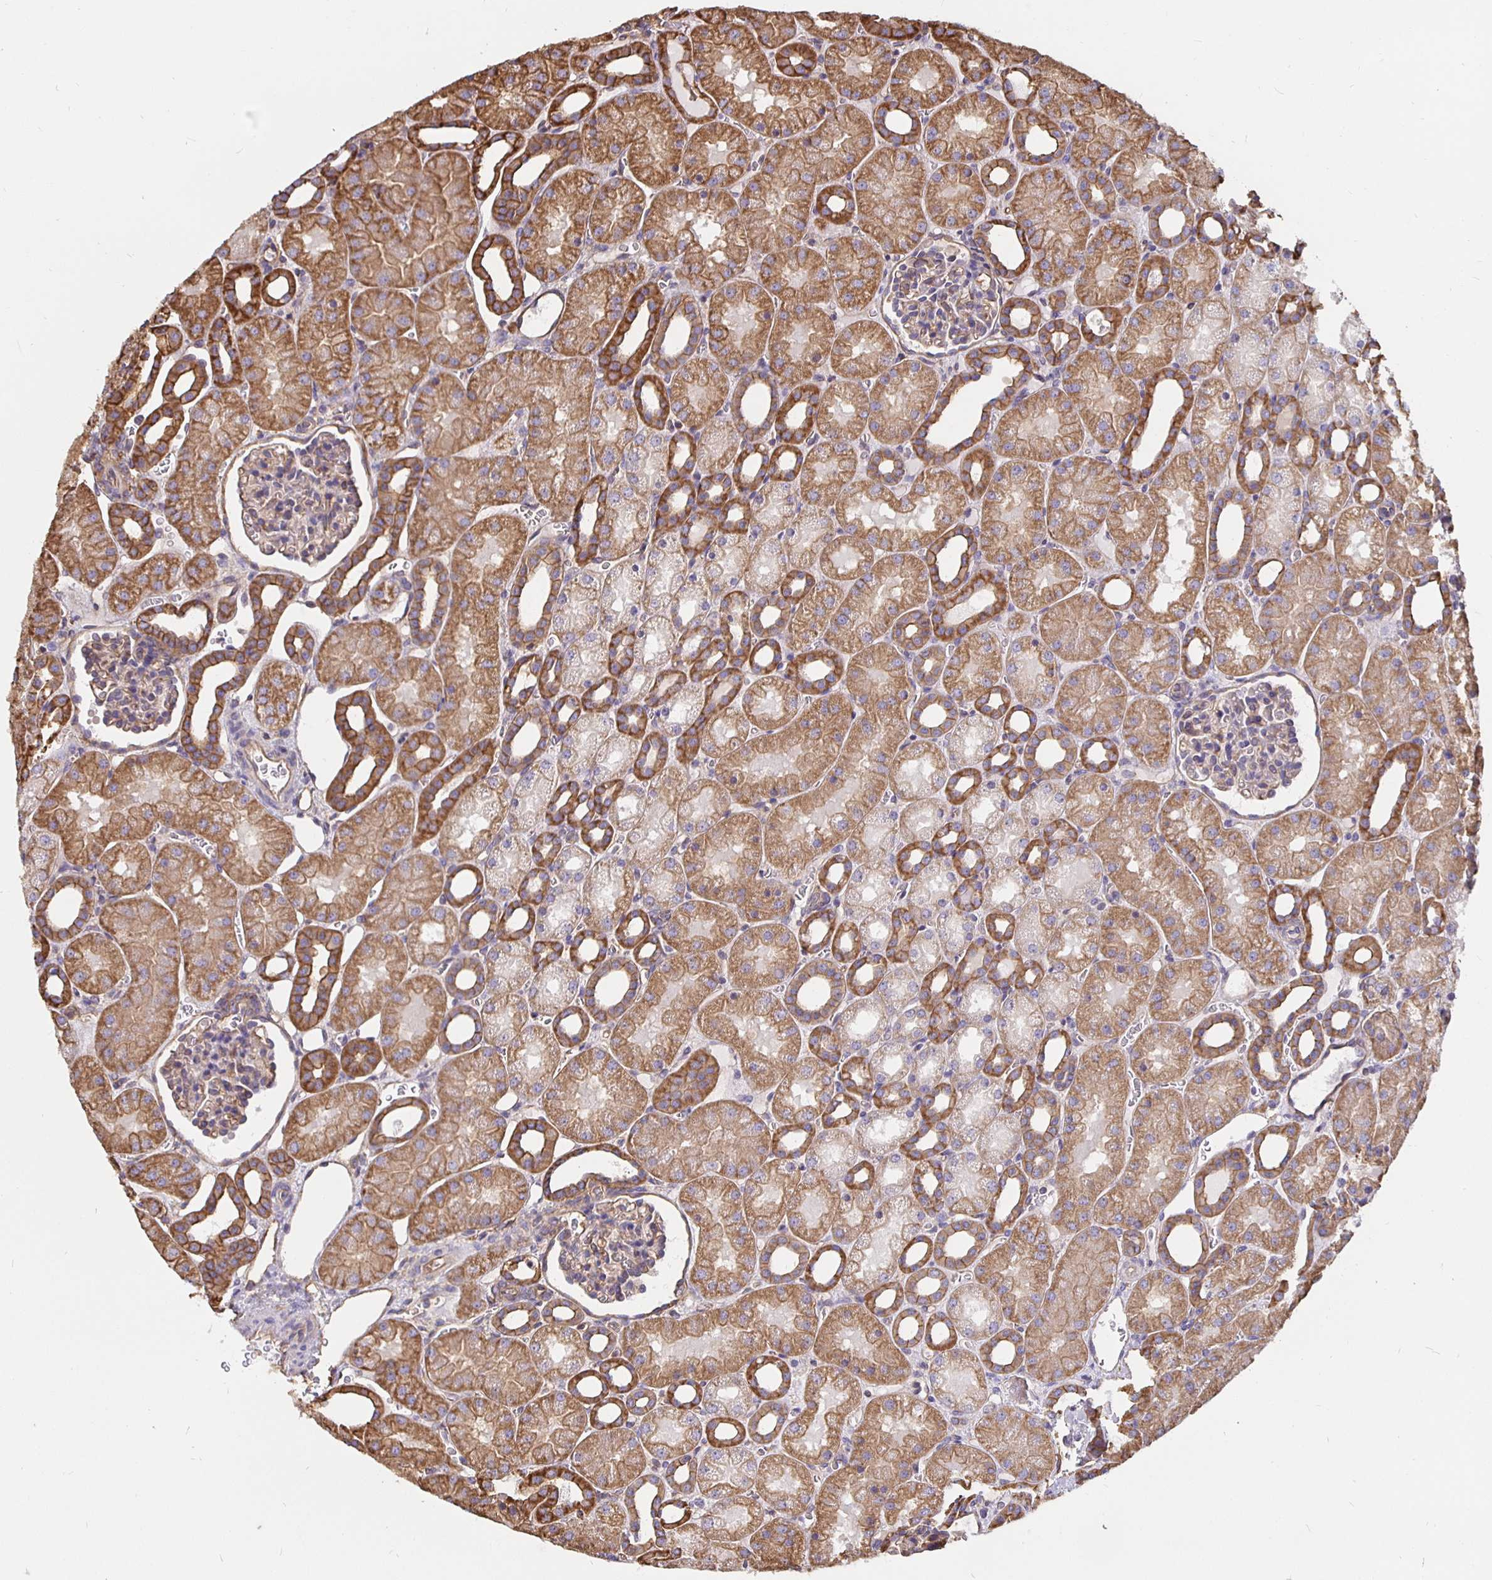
{"staining": {"intensity": "weak", "quantity": "25%-75%", "location": "cytoplasmic/membranous"}, "tissue": "kidney", "cell_type": "Cells in glomeruli", "image_type": "normal", "snomed": [{"axis": "morphology", "description": "Normal tissue, NOS"}, {"axis": "topography", "description": "Kidney"}], "caption": "Immunohistochemistry image of benign kidney stained for a protein (brown), which shows low levels of weak cytoplasmic/membranous expression in about 25%-75% of cells in glomeruli.", "gene": "ARHGEF39", "patient": {"sex": "male", "age": 2}}